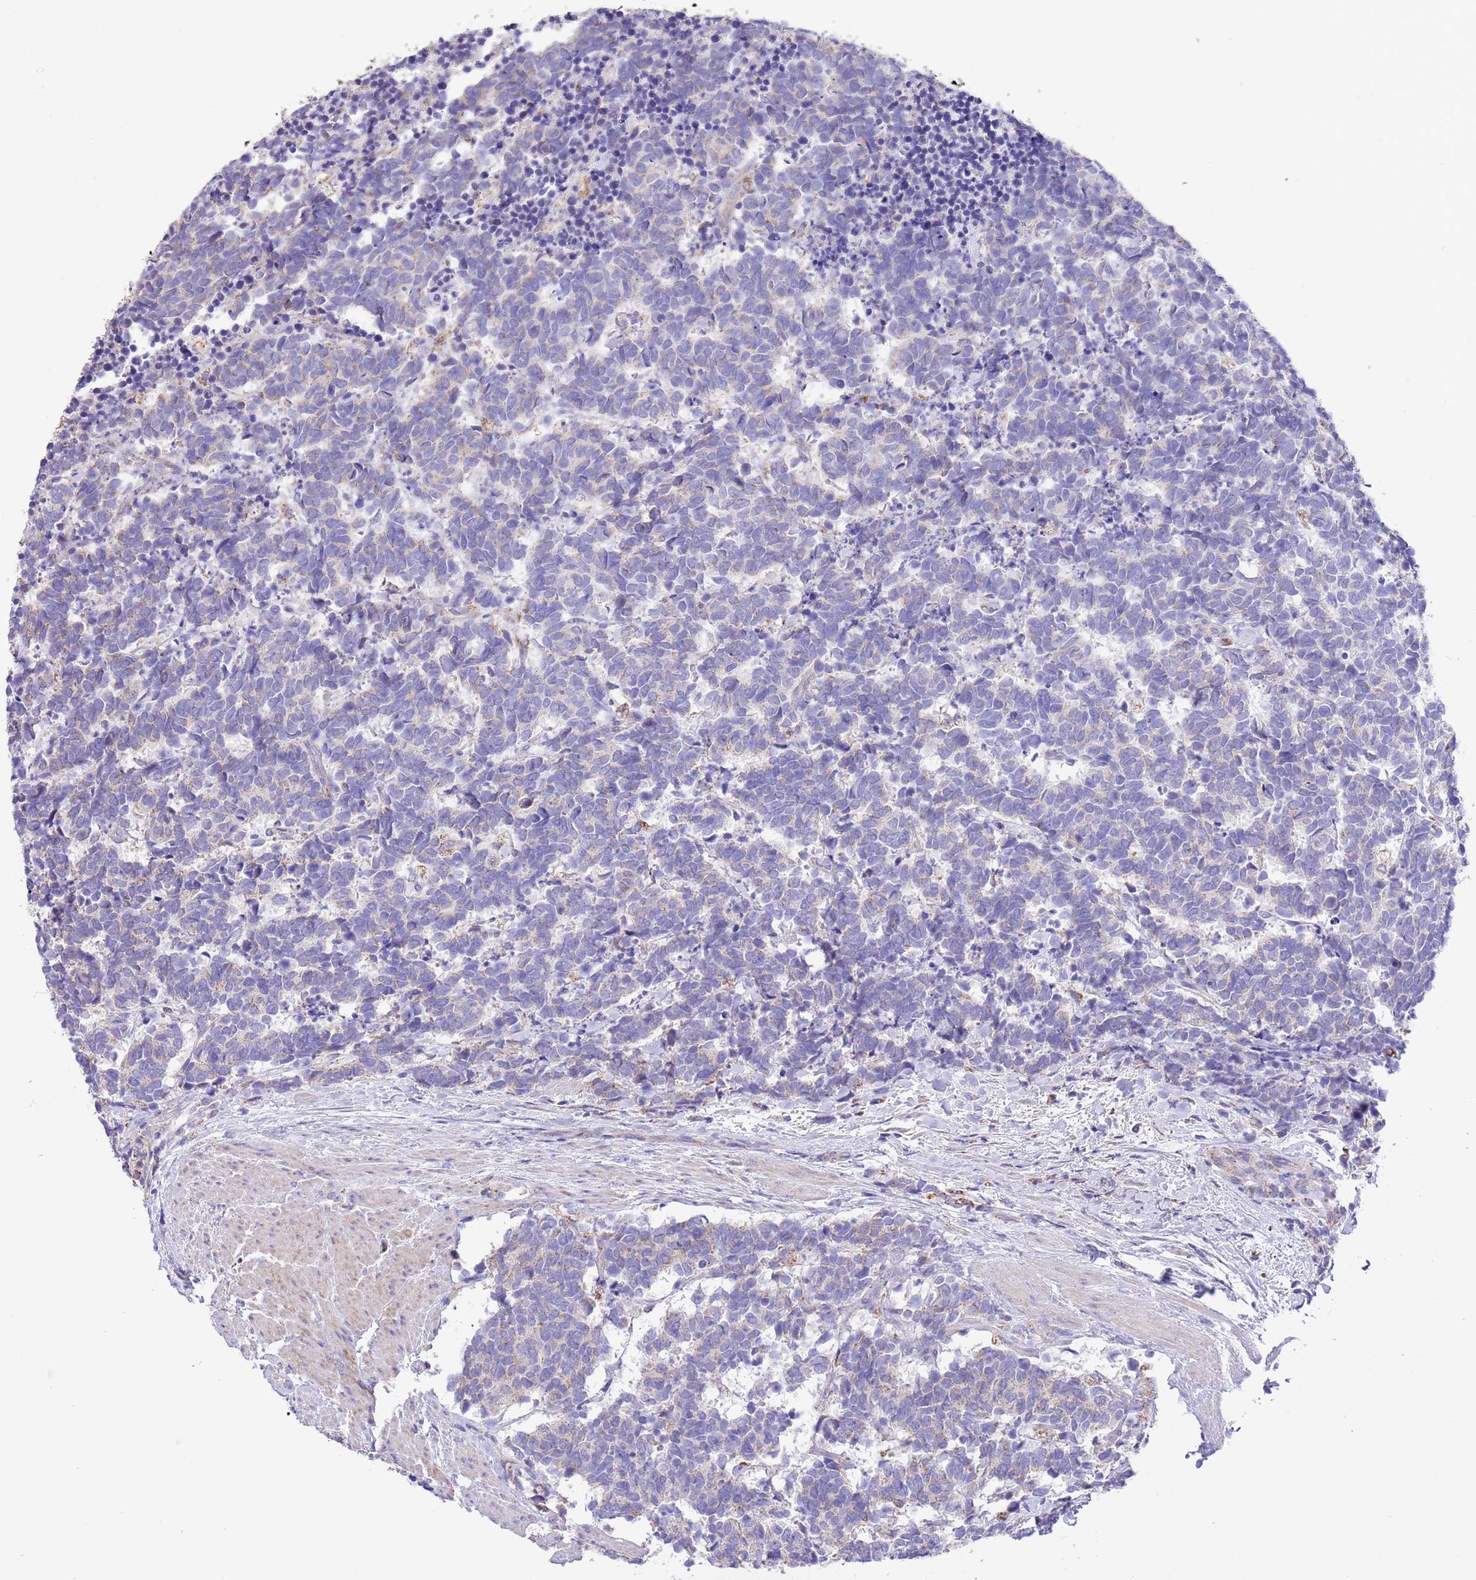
{"staining": {"intensity": "weak", "quantity": "<25%", "location": "cytoplasmic/membranous"}, "tissue": "carcinoid", "cell_type": "Tumor cells", "image_type": "cancer", "snomed": [{"axis": "morphology", "description": "Carcinoma, NOS"}, {"axis": "morphology", "description": "Carcinoid, malignant, NOS"}, {"axis": "topography", "description": "Prostate"}], "caption": "This is an immunohistochemistry photomicrograph of human carcinoid (malignant). There is no expression in tumor cells.", "gene": "SS18L2", "patient": {"sex": "male", "age": 57}}